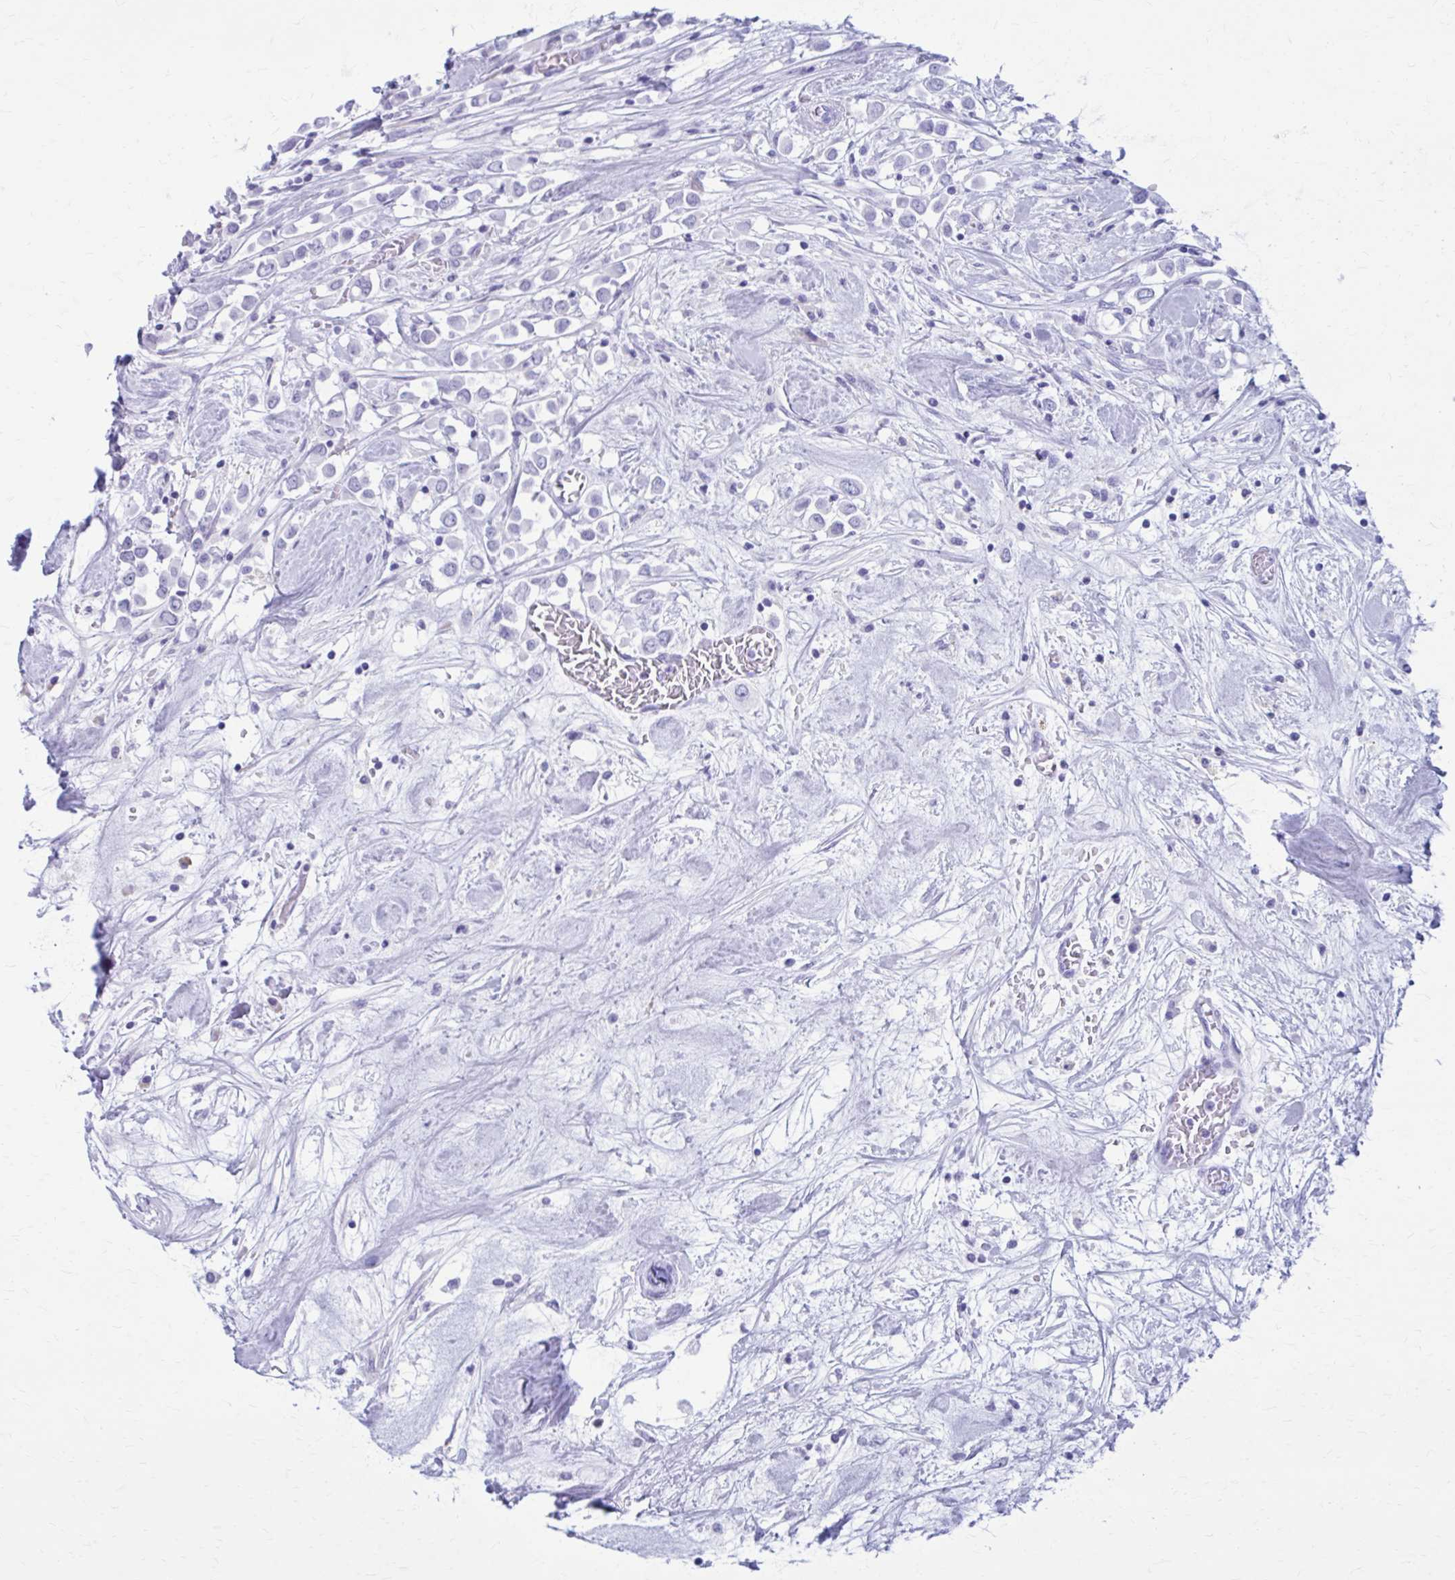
{"staining": {"intensity": "negative", "quantity": "none", "location": "none"}, "tissue": "breast cancer", "cell_type": "Tumor cells", "image_type": "cancer", "snomed": [{"axis": "morphology", "description": "Duct carcinoma"}, {"axis": "topography", "description": "Breast"}], "caption": "The histopathology image demonstrates no staining of tumor cells in intraductal carcinoma (breast). Nuclei are stained in blue.", "gene": "PROSER1", "patient": {"sex": "female", "age": 61}}